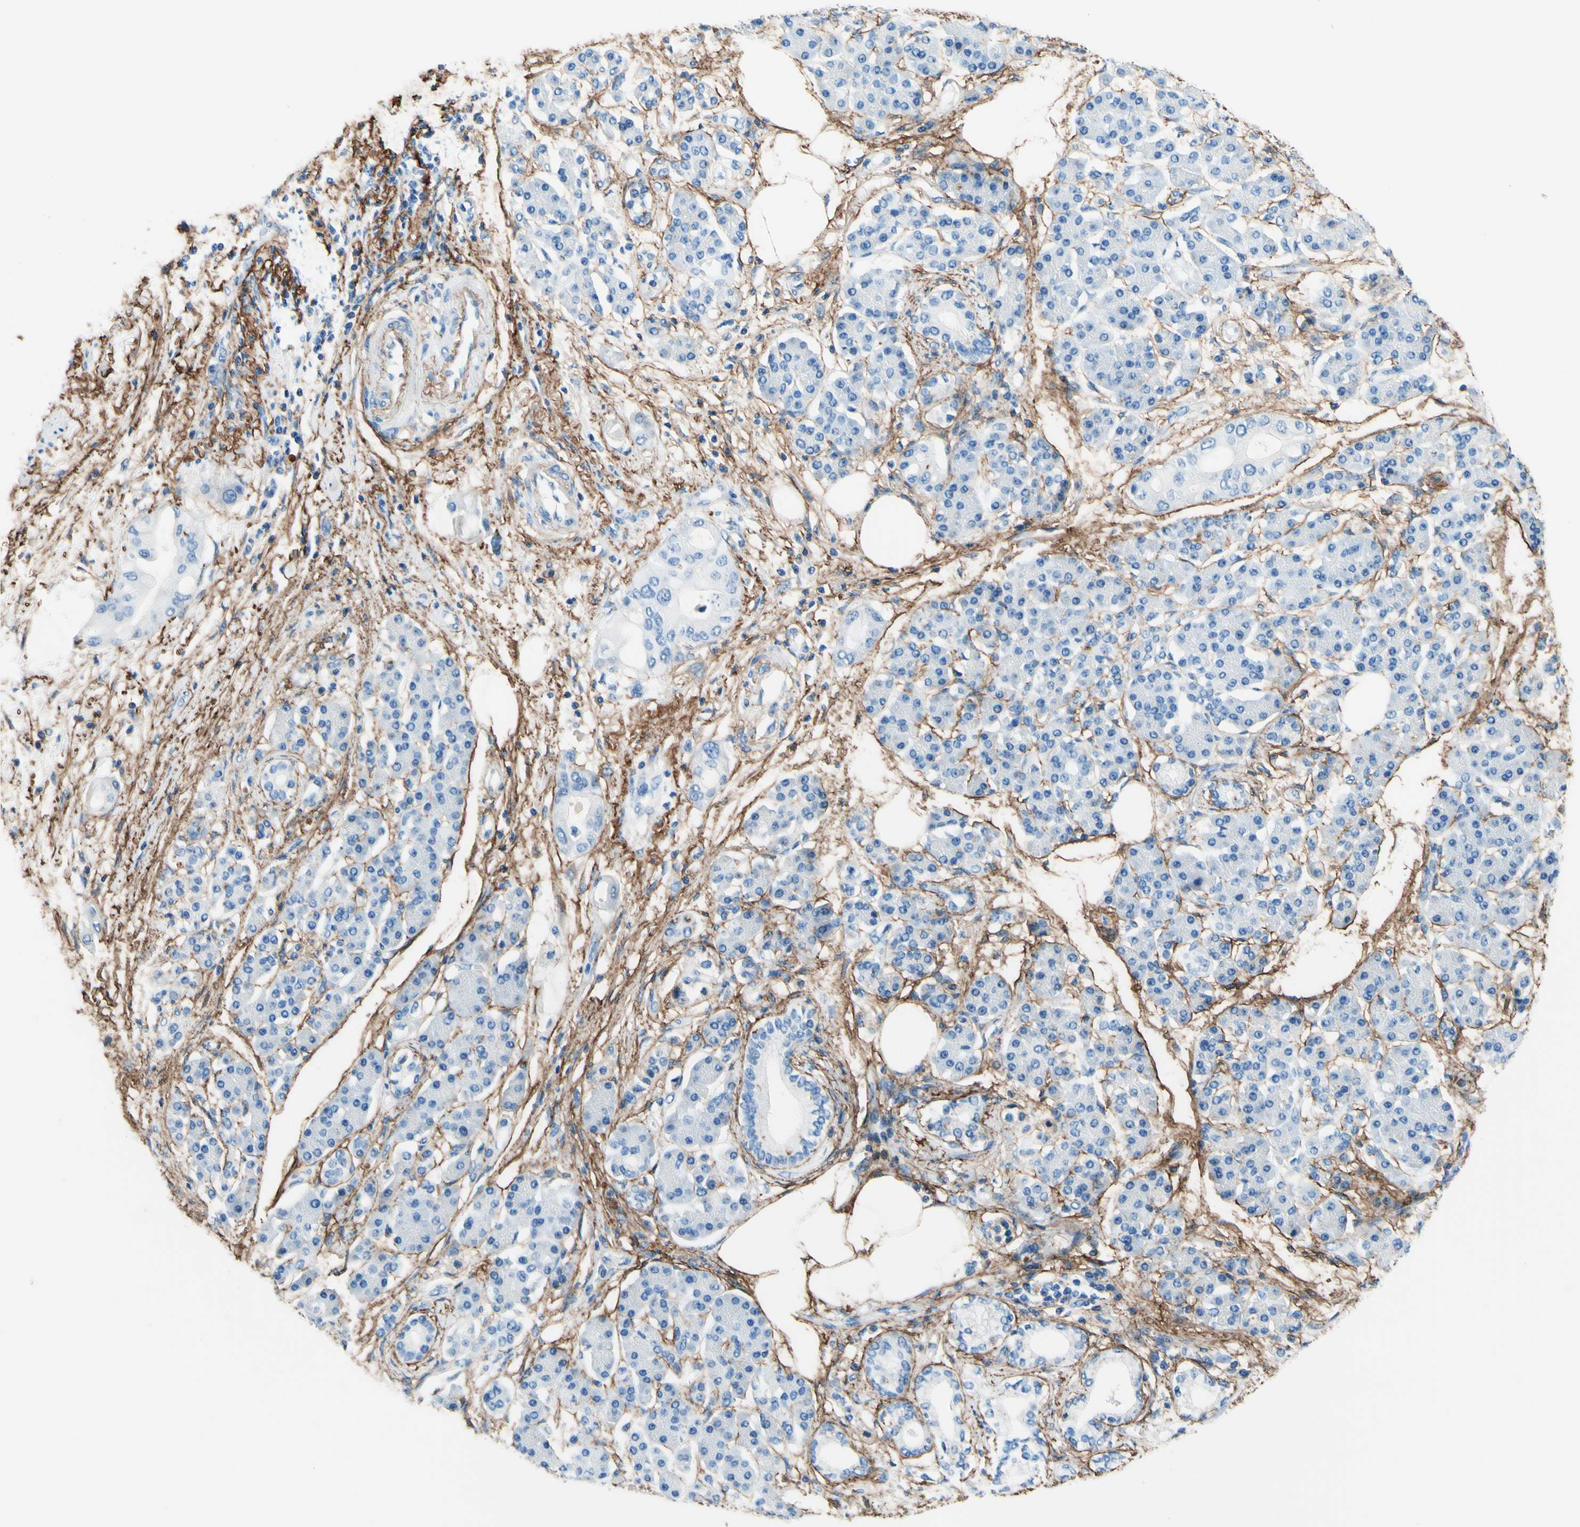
{"staining": {"intensity": "negative", "quantity": "none", "location": "none"}, "tissue": "pancreatic cancer", "cell_type": "Tumor cells", "image_type": "cancer", "snomed": [{"axis": "morphology", "description": "Adenocarcinoma, NOS"}, {"axis": "morphology", "description": "Adenocarcinoma, metastatic, NOS"}, {"axis": "topography", "description": "Lymph node"}, {"axis": "topography", "description": "Pancreas"}, {"axis": "topography", "description": "Duodenum"}], "caption": "A photomicrograph of metastatic adenocarcinoma (pancreatic) stained for a protein displays no brown staining in tumor cells.", "gene": "MFAP5", "patient": {"sex": "female", "age": 64}}